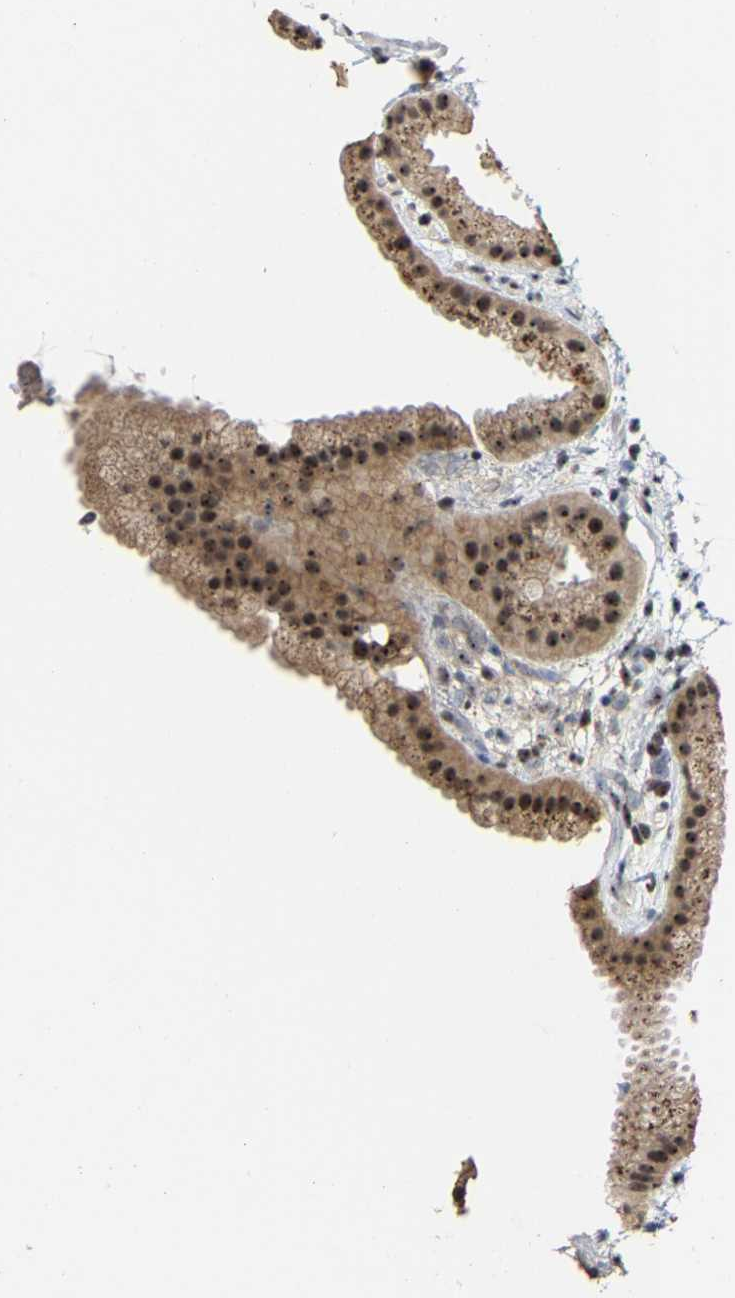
{"staining": {"intensity": "moderate", "quantity": ">75%", "location": "cytoplasmic/membranous,nuclear"}, "tissue": "gallbladder", "cell_type": "Glandular cells", "image_type": "normal", "snomed": [{"axis": "morphology", "description": "Normal tissue, NOS"}, {"axis": "topography", "description": "Gallbladder"}], "caption": "The photomicrograph demonstrates immunohistochemical staining of benign gallbladder. There is moderate cytoplasmic/membranous,nuclear expression is present in approximately >75% of glandular cells. (Stains: DAB in brown, nuclei in blue, Microscopy: brightfield microscopy at high magnification).", "gene": "NOP58", "patient": {"sex": "female", "age": 64}}